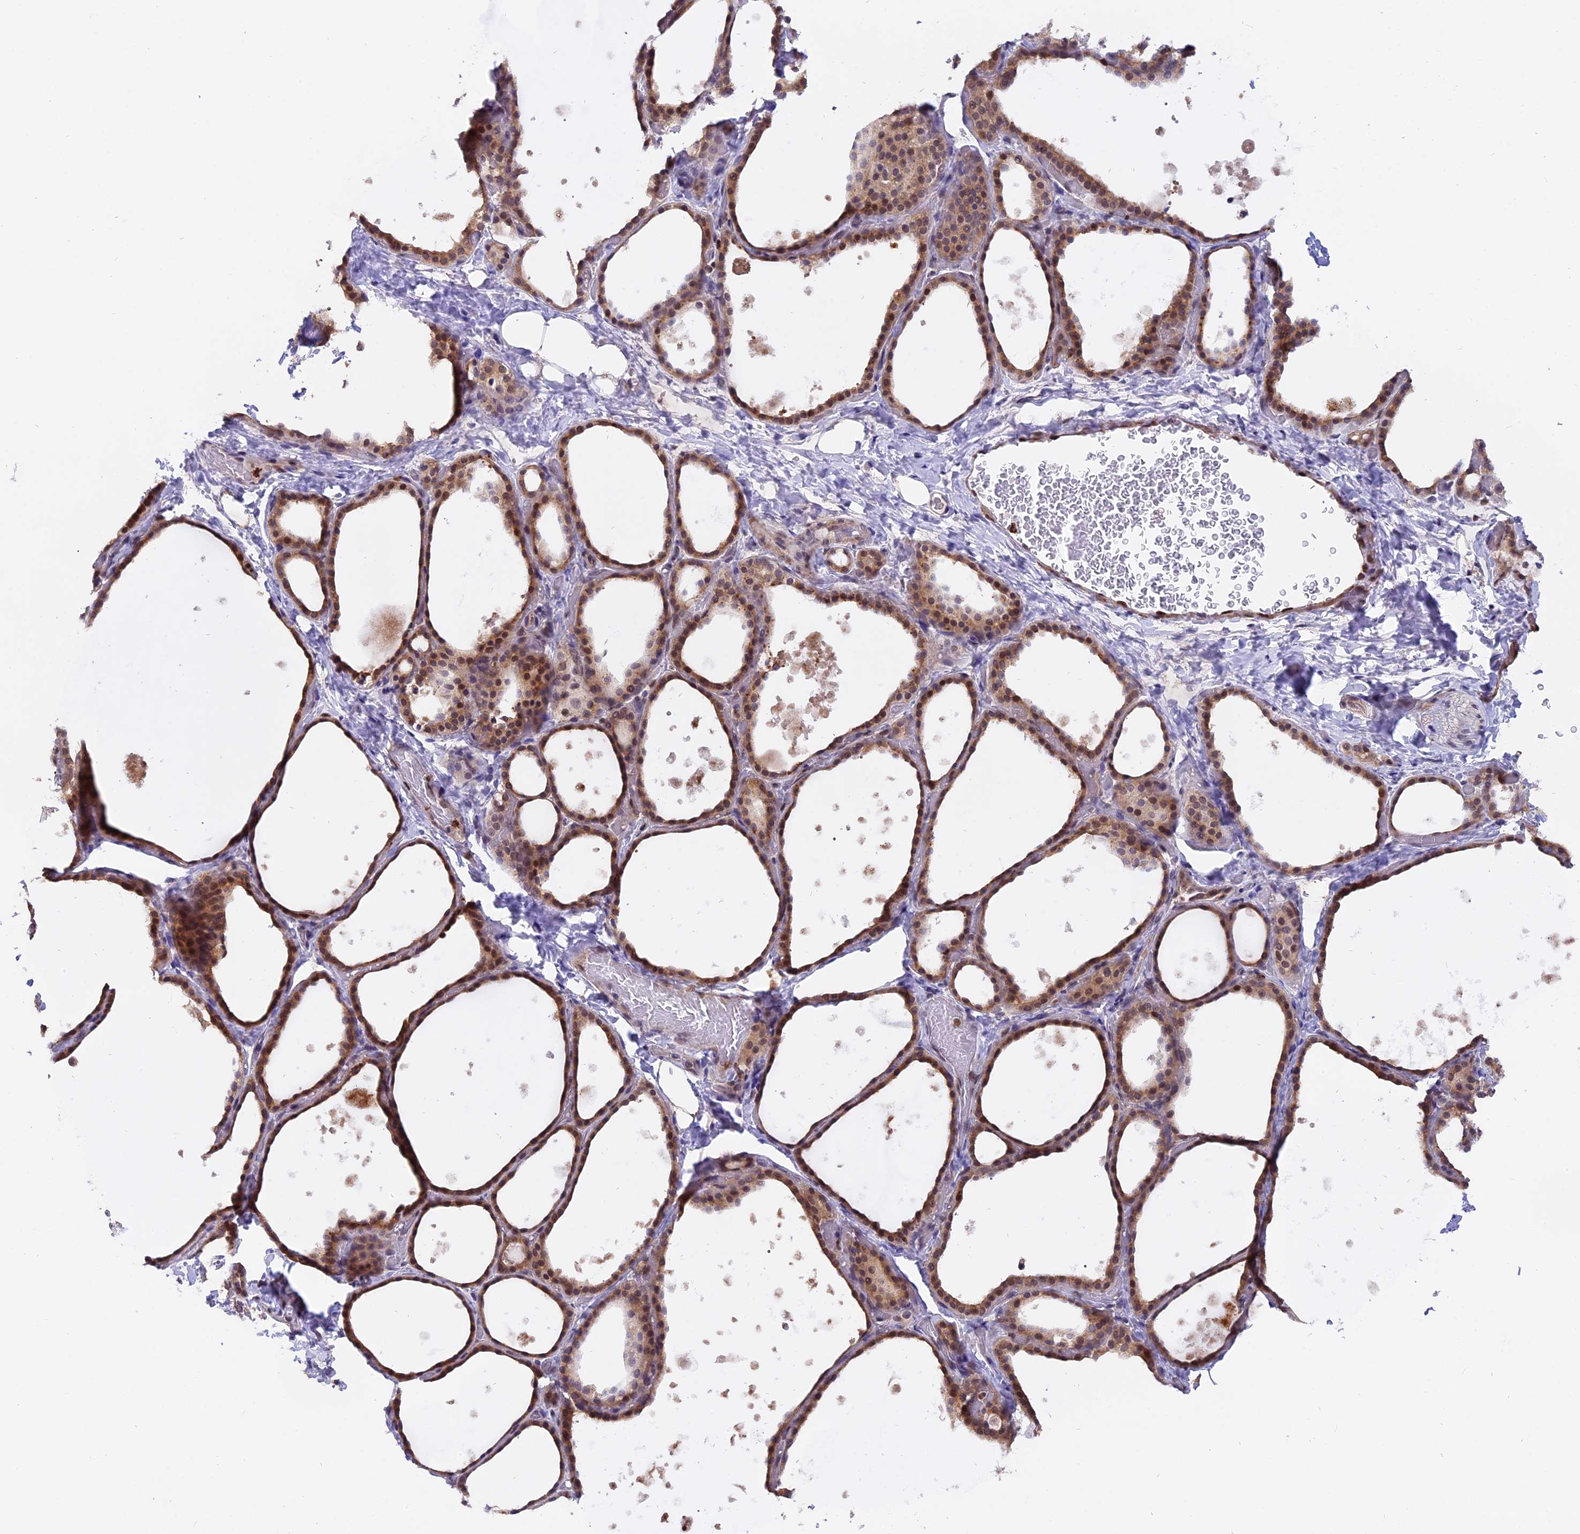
{"staining": {"intensity": "moderate", "quantity": ">75%", "location": "cytoplasmic/membranous,nuclear"}, "tissue": "thyroid gland", "cell_type": "Glandular cells", "image_type": "normal", "snomed": [{"axis": "morphology", "description": "Normal tissue, NOS"}, {"axis": "topography", "description": "Thyroid gland"}], "caption": "Protein staining of normal thyroid gland displays moderate cytoplasmic/membranous,nuclear positivity in approximately >75% of glandular cells.", "gene": "FAM118B", "patient": {"sex": "female", "age": 44}}